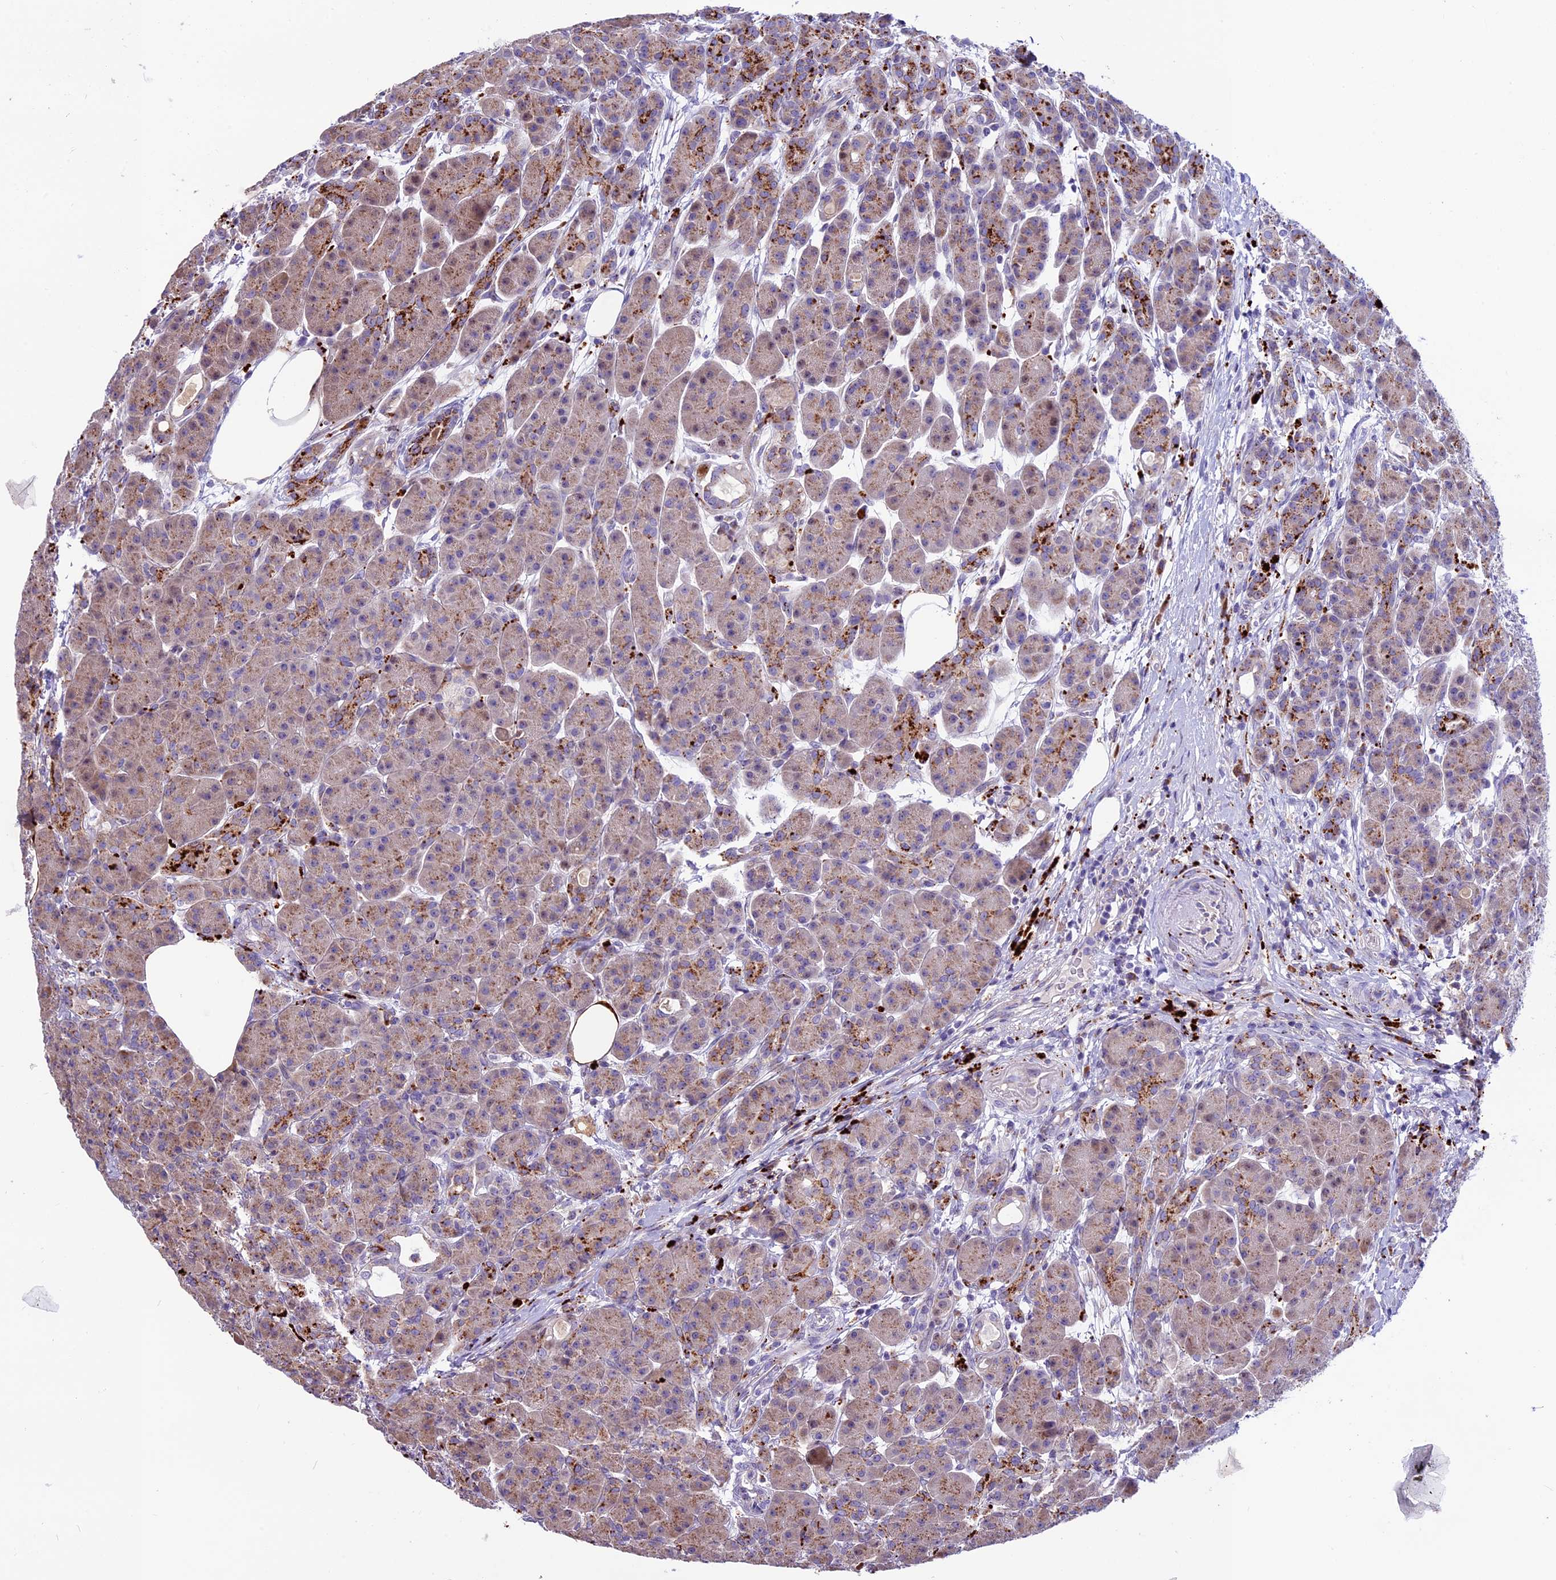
{"staining": {"intensity": "moderate", "quantity": "25%-75%", "location": "cytoplasmic/membranous"}, "tissue": "pancreas", "cell_type": "Exocrine glandular cells", "image_type": "normal", "snomed": [{"axis": "morphology", "description": "Normal tissue, NOS"}, {"axis": "topography", "description": "Pancreas"}], "caption": "DAB (3,3'-diaminobenzidine) immunohistochemical staining of benign human pancreas reveals moderate cytoplasmic/membranous protein expression in approximately 25%-75% of exocrine glandular cells. The staining was performed using DAB, with brown indicating positive protein expression. Nuclei are stained blue with hematoxylin.", "gene": "THRSP", "patient": {"sex": "male", "age": 63}}